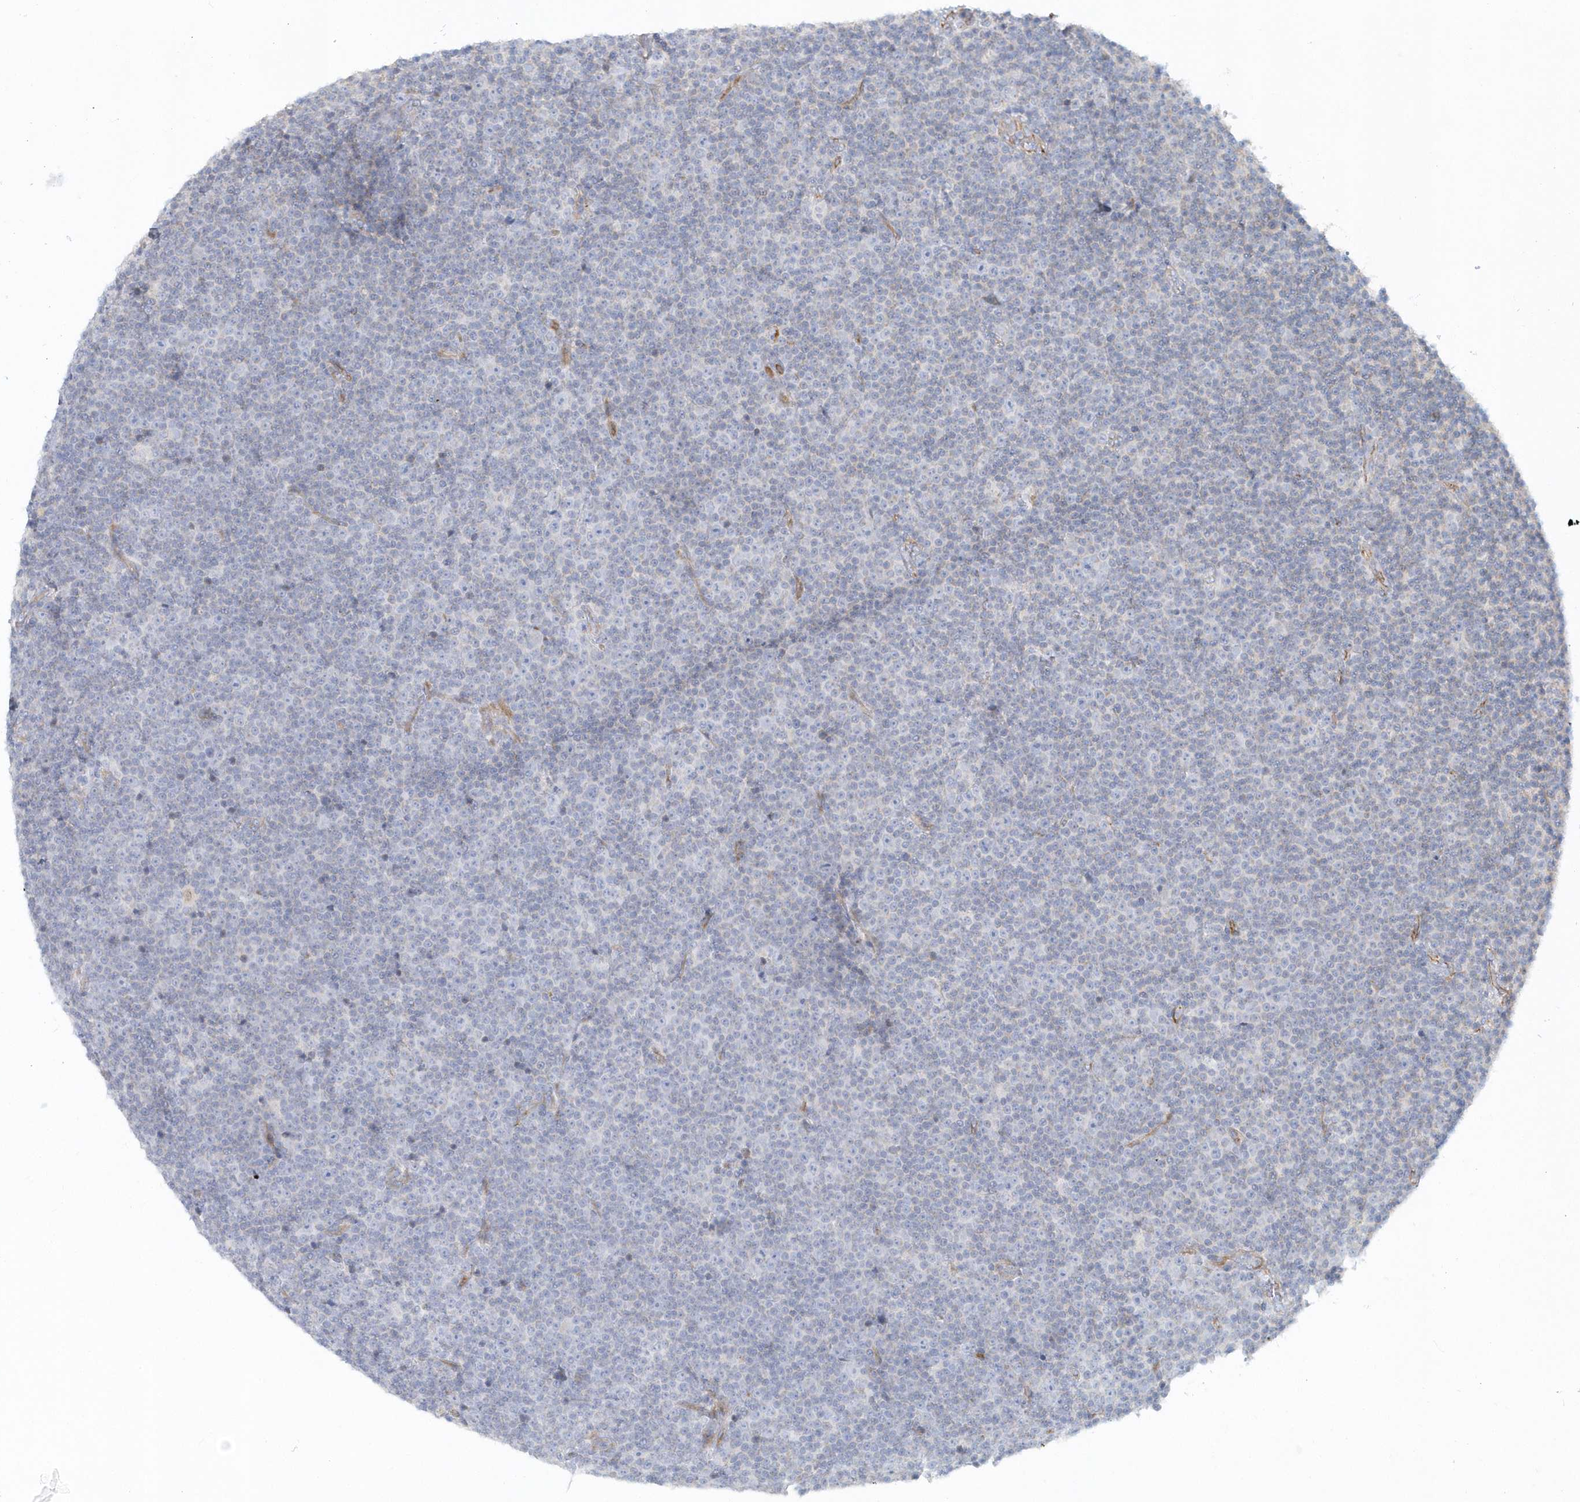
{"staining": {"intensity": "negative", "quantity": "none", "location": "none"}, "tissue": "lymphoma", "cell_type": "Tumor cells", "image_type": "cancer", "snomed": [{"axis": "morphology", "description": "Malignant lymphoma, non-Hodgkin's type, Low grade"}, {"axis": "topography", "description": "Lymph node"}], "caption": "The immunohistochemistry photomicrograph has no significant positivity in tumor cells of low-grade malignant lymphoma, non-Hodgkin's type tissue.", "gene": "DNAH1", "patient": {"sex": "female", "age": 67}}